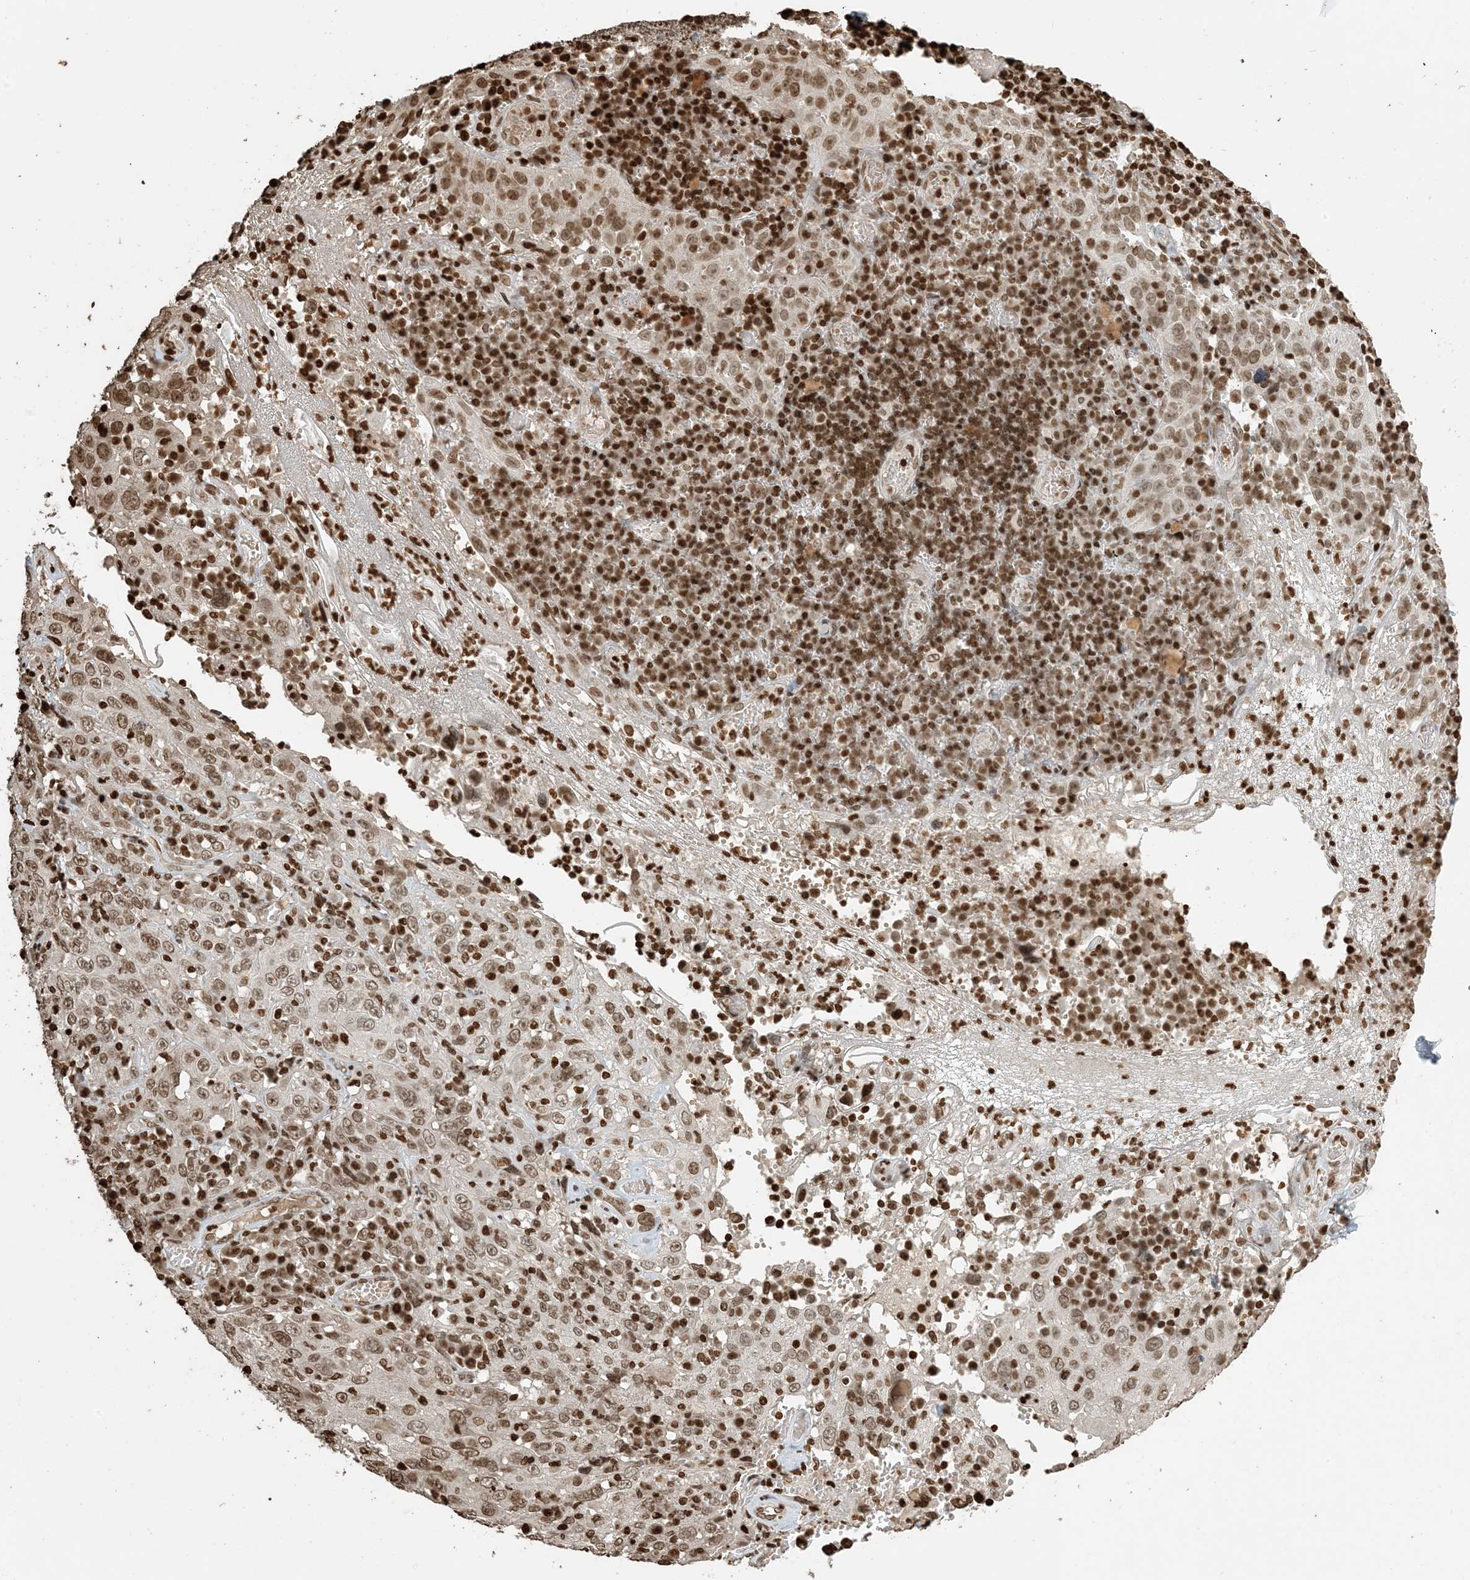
{"staining": {"intensity": "moderate", "quantity": "<25%", "location": "nuclear"}, "tissue": "cervical cancer", "cell_type": "Tumor cells", "image_type": "cancer", "snomed": [{"axis": "morphology", "description": "Squamous cell carcinoma, NOS"}, {"axis": "topography", "description": "Cervix"}], "caption": "Brown immunohistochemical staining in cervical squamous cell carcinoma shows moderate nuclear staining in about <25% of tumor cells.", "gene": "H3-3B", "patient": {"sex": "female", "age": 46}}